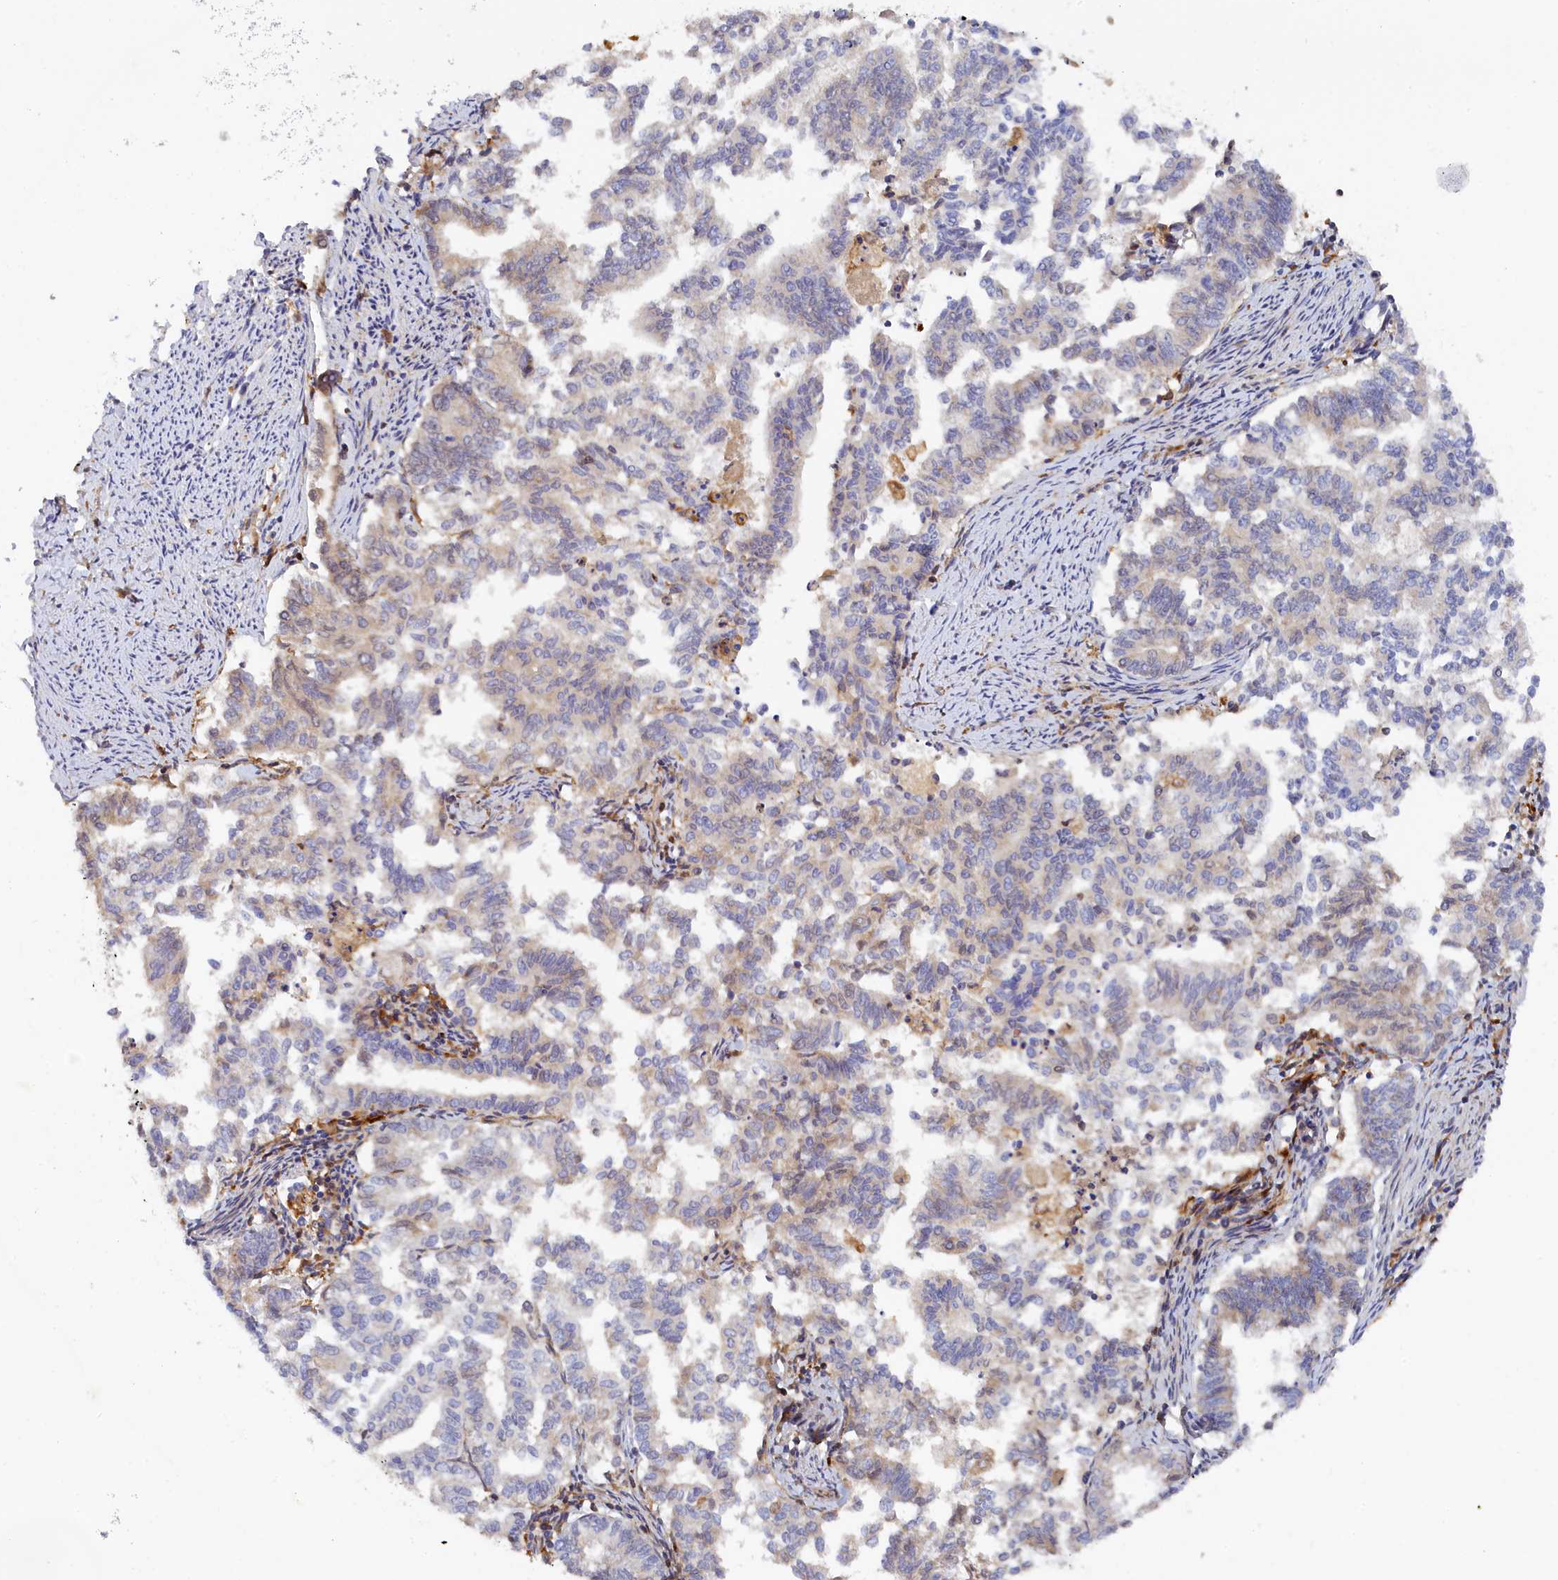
{"staining": {"intensity": "weak", "quantity": "<25%", "location": "cytoplasmic/membranous"}, "tissue": "endometrial cancer", "cell_type": "Tumor cells", "image_type": "cancer", "snomed": [{"axis": "morphology", "description": "Adenocarcinoma, NOS"}, {"axis": "topography", "description": "Endometrium"}], "caption": "Tumor cells show no significant protein staining in adenocarcinoma (endometrial).", "gene": "SPATA5L1", "patient": {"sex": "female", "age": 79}}